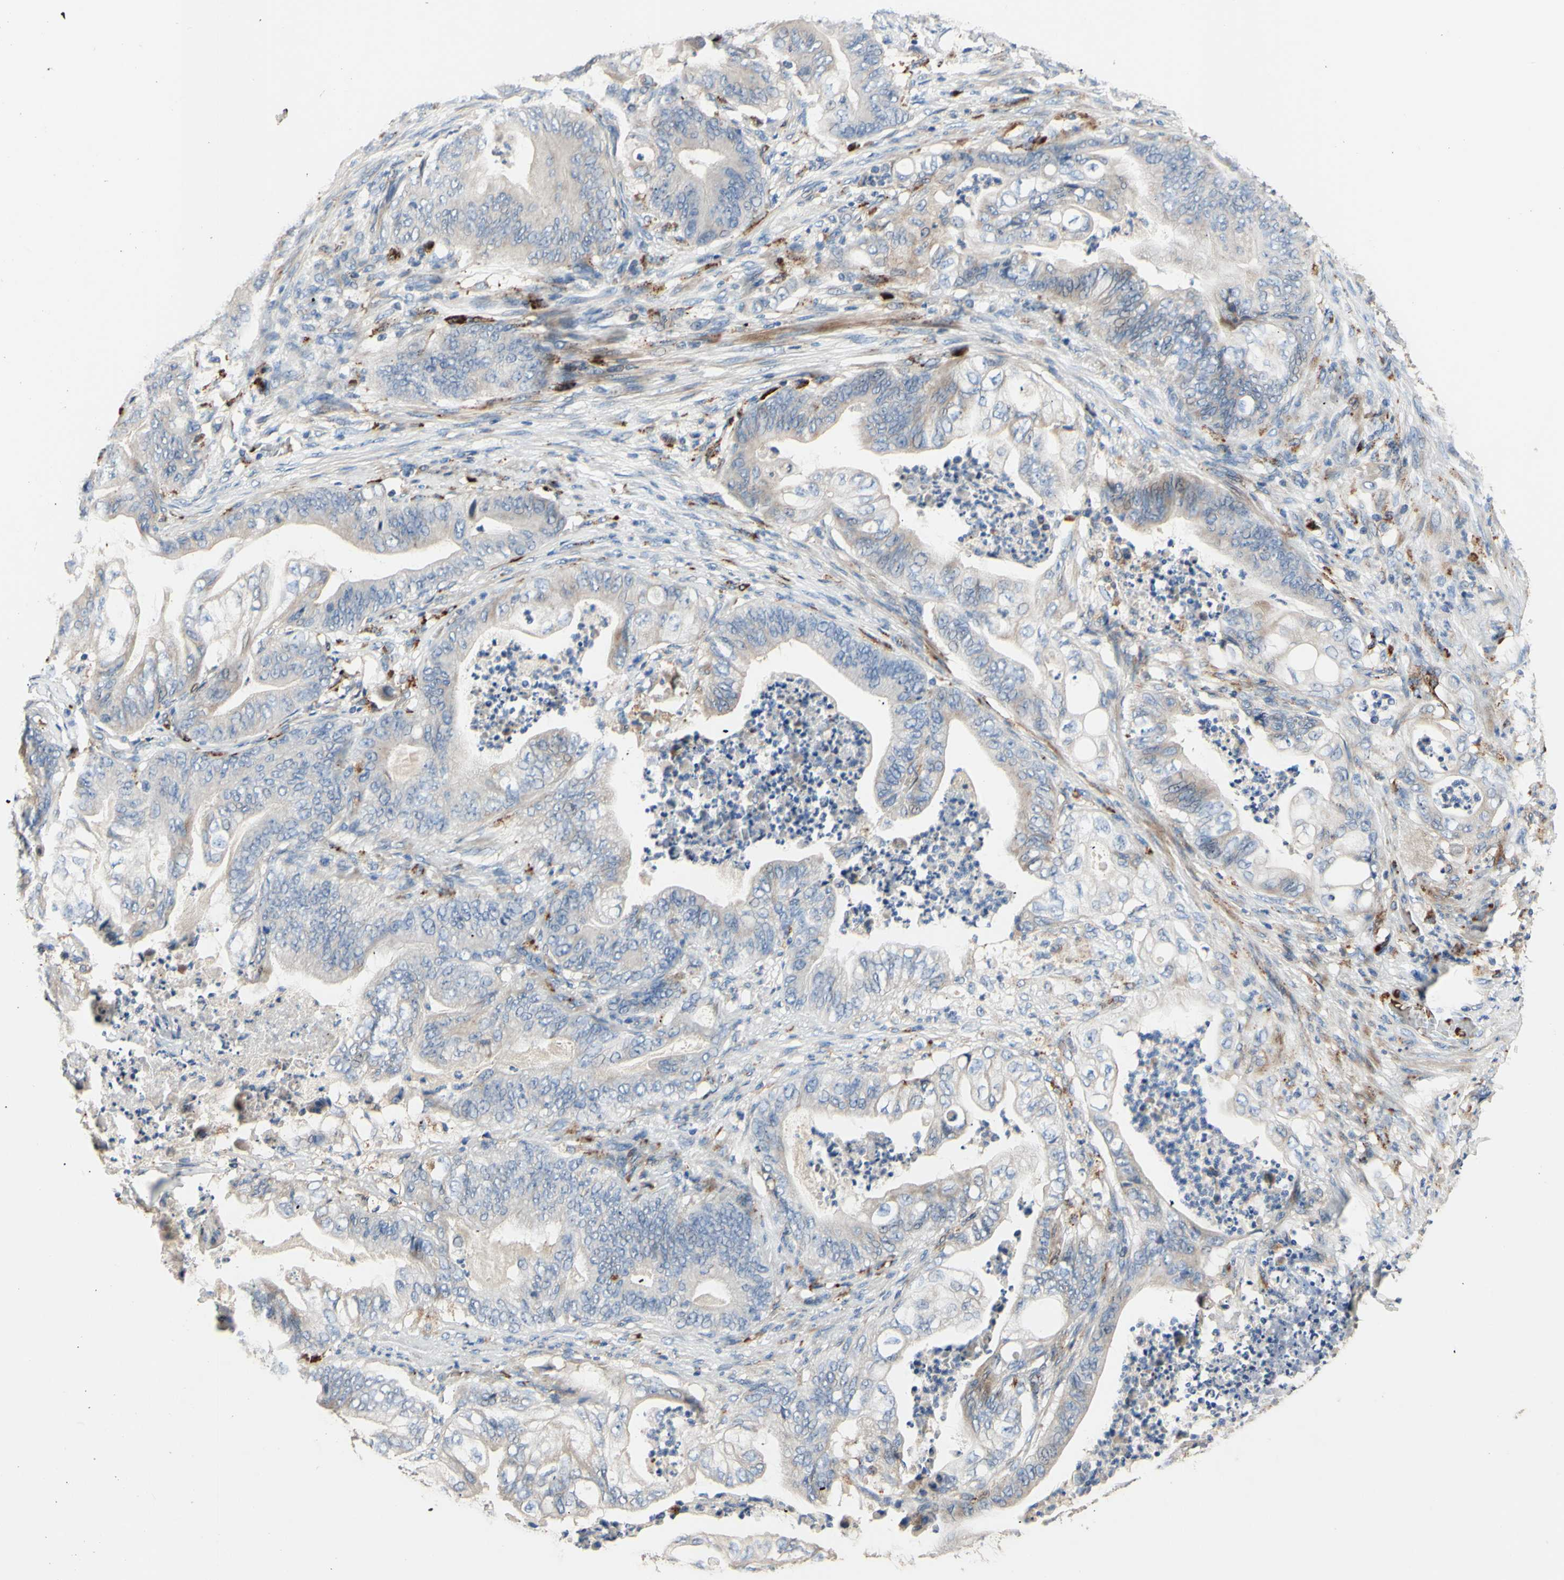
{"staining": {"intensity": "negative", "quantity": "none", "location": "none"}, "tissue": "stomach cancer", "cell_type": "Tumor cells", "image_type": "cancer", "snomed": [{"axis": "morphology", "description": "Adenocarcinoma, NOS"}, {"axis": "topography", "description": "Stomach"}], "caption": "The immunohistochemistry photomicrograph has no significant staining in tumor cells of stomach cancer (adenocarcinoma) tissue.", "gene": "CDON", "patient": {"sex": "female", "age": 73}}